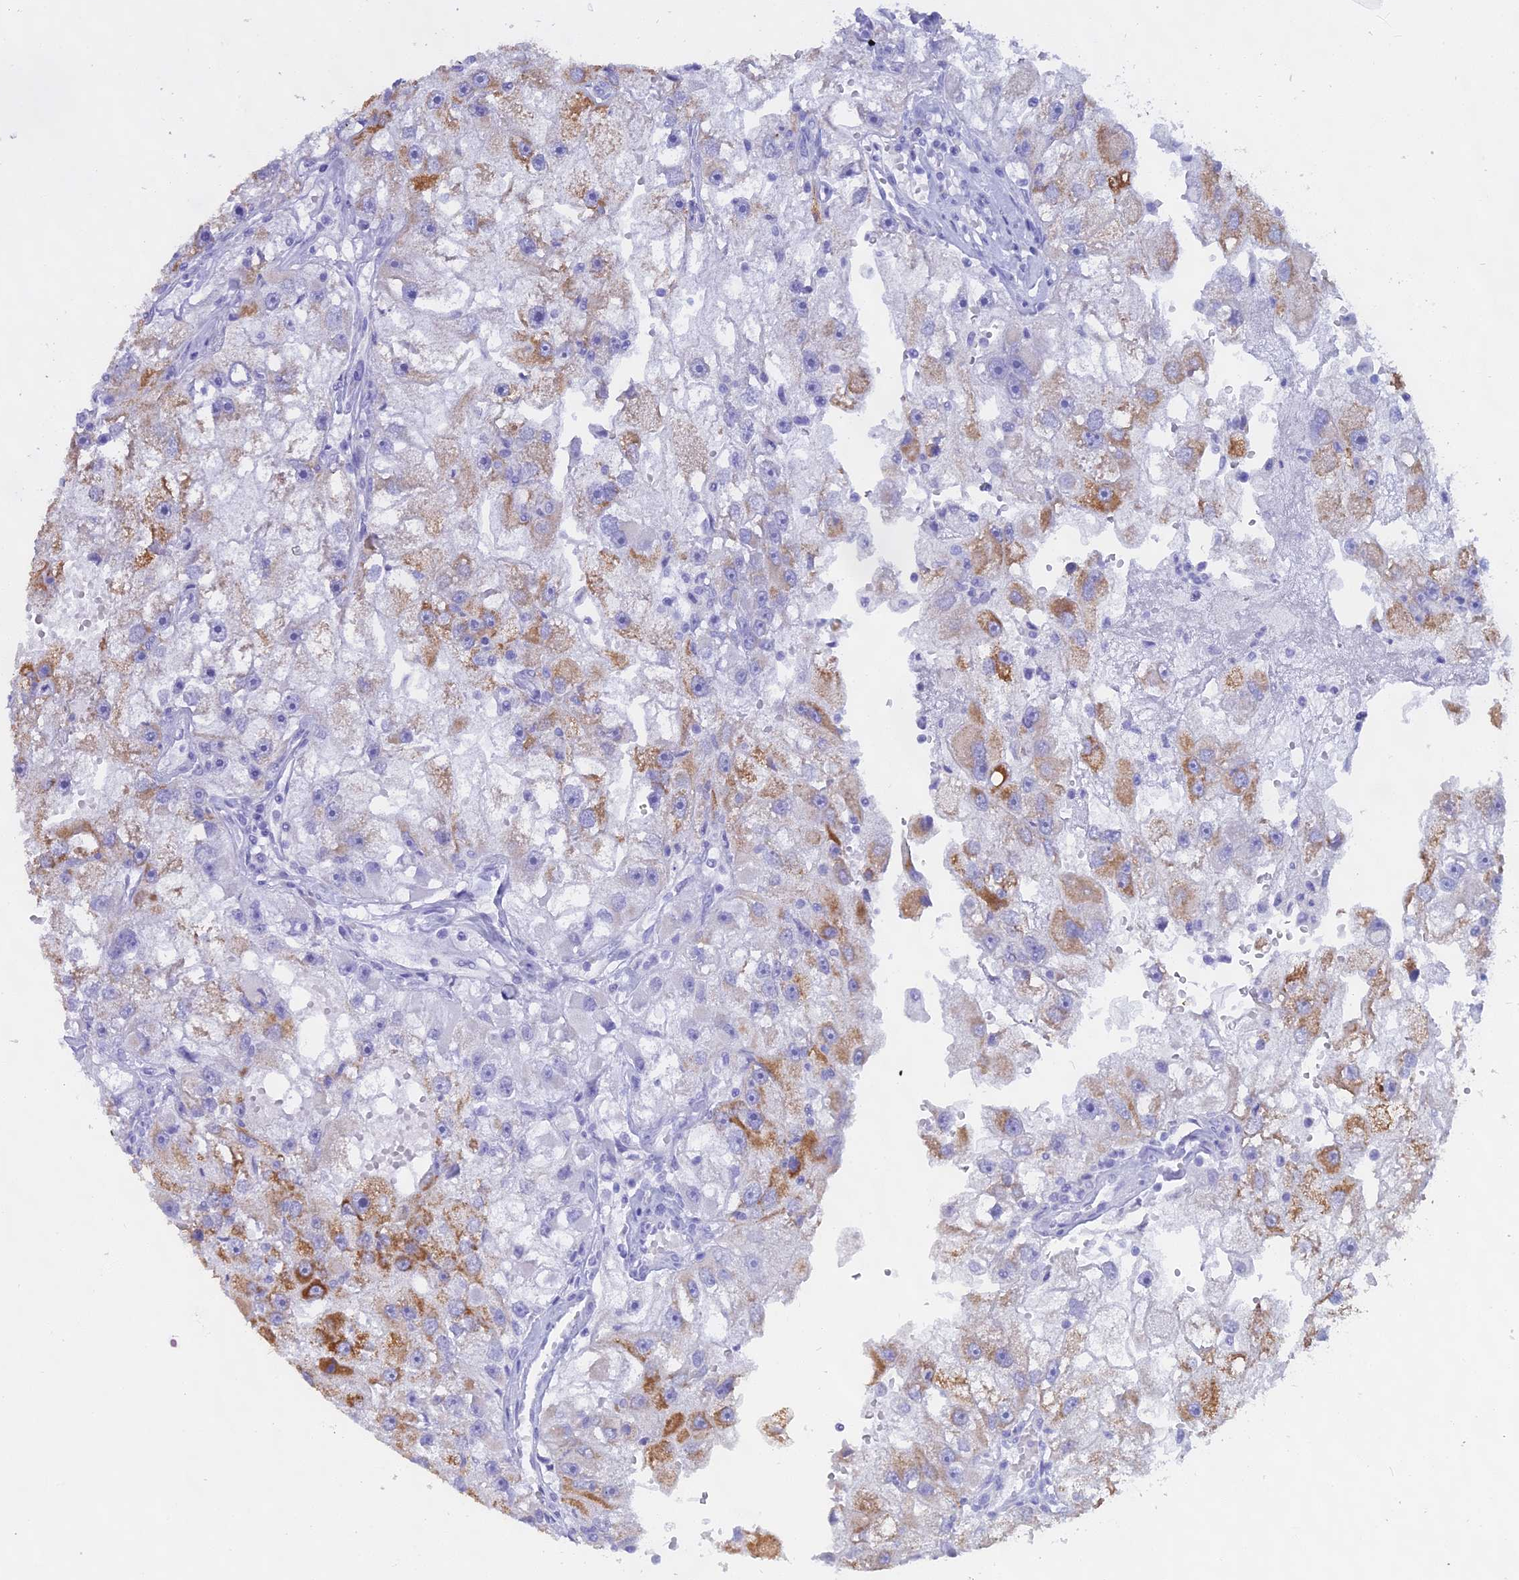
{"staining": {"intensity": "moderate", "quantity": "<25%", "location": "cytoplasmic/membranous"}, "tissue": "renal cancer", "cell_type": "Tumor cells", "image_type": "cancer", "snomed": [{"axis": "morphology", "description": "Adenocarcinoma, NOS"}, {"axis": "topography", "description": "Kidney"}], "caption": "A photomicrograph of human renal cancer (adenocarcinoma) stained for a protein shows moderate cytoplasmic/membranous brown staining in tumor cells.", "gene": "CGB2", "patient": {"sex": "male", "age": 63}}